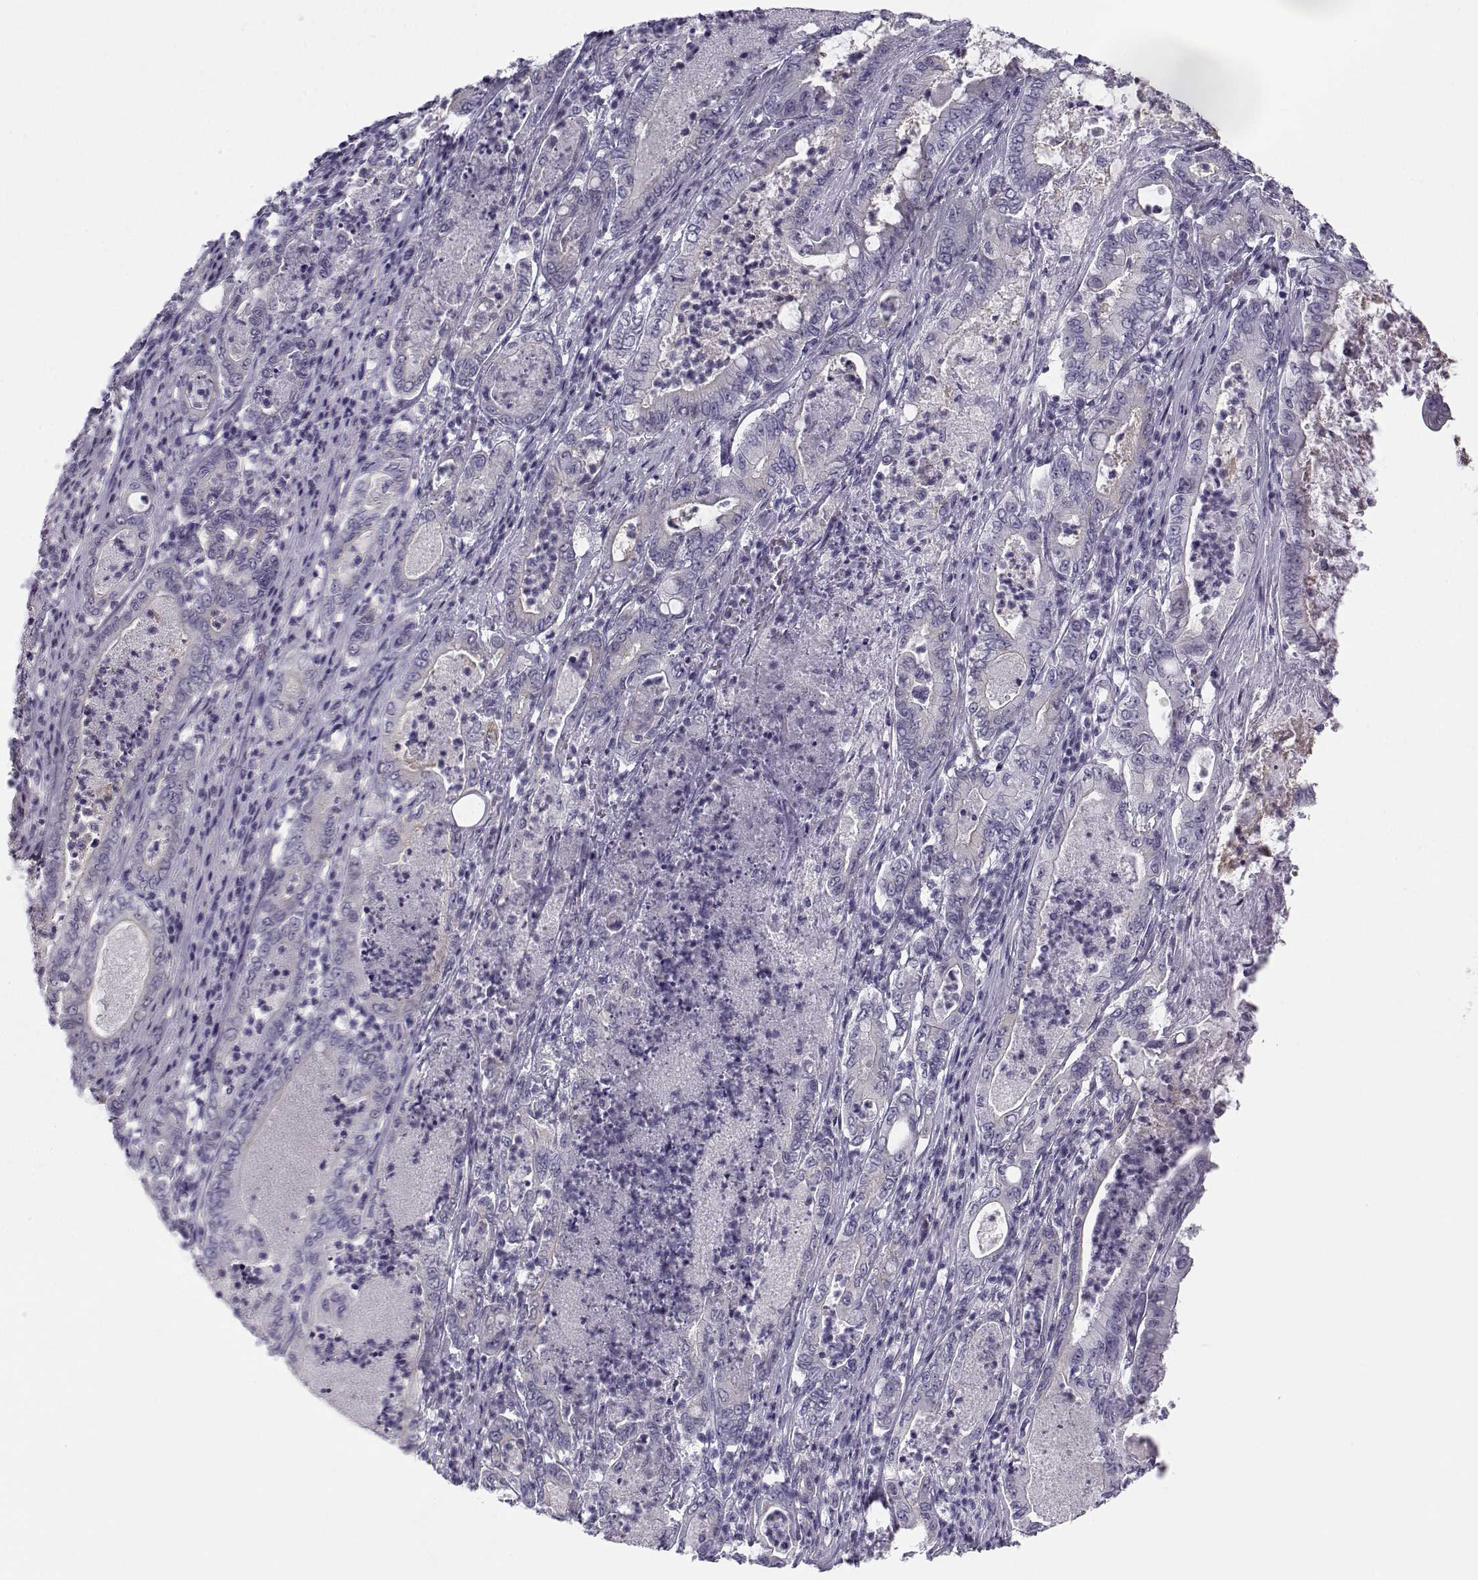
{"staining": {"intensity": "negative", "quantity": "none", "location": "none"}, "tissue": "pancreatic cancer", "cell_type": "Tumor cells", "image_type": "cancer", "snomed": [{"axis": "morphology", "description": "Adenocarcinoma, NOS"}, {"axis": "topography", "description": "Pancreas"}], "caption": "IHC photomicrograph of human pancreatic cancer stained for a protein (brown), which exhibits no positivity in tumor cells. Brightfield microscopy of immunohistochemistry (IHC) stained with DAB (brown) and hematoxylin (blue), captured at high magnification.", "gene": "CREB3L3", "patient": {"sex": "male", "age": 71}}